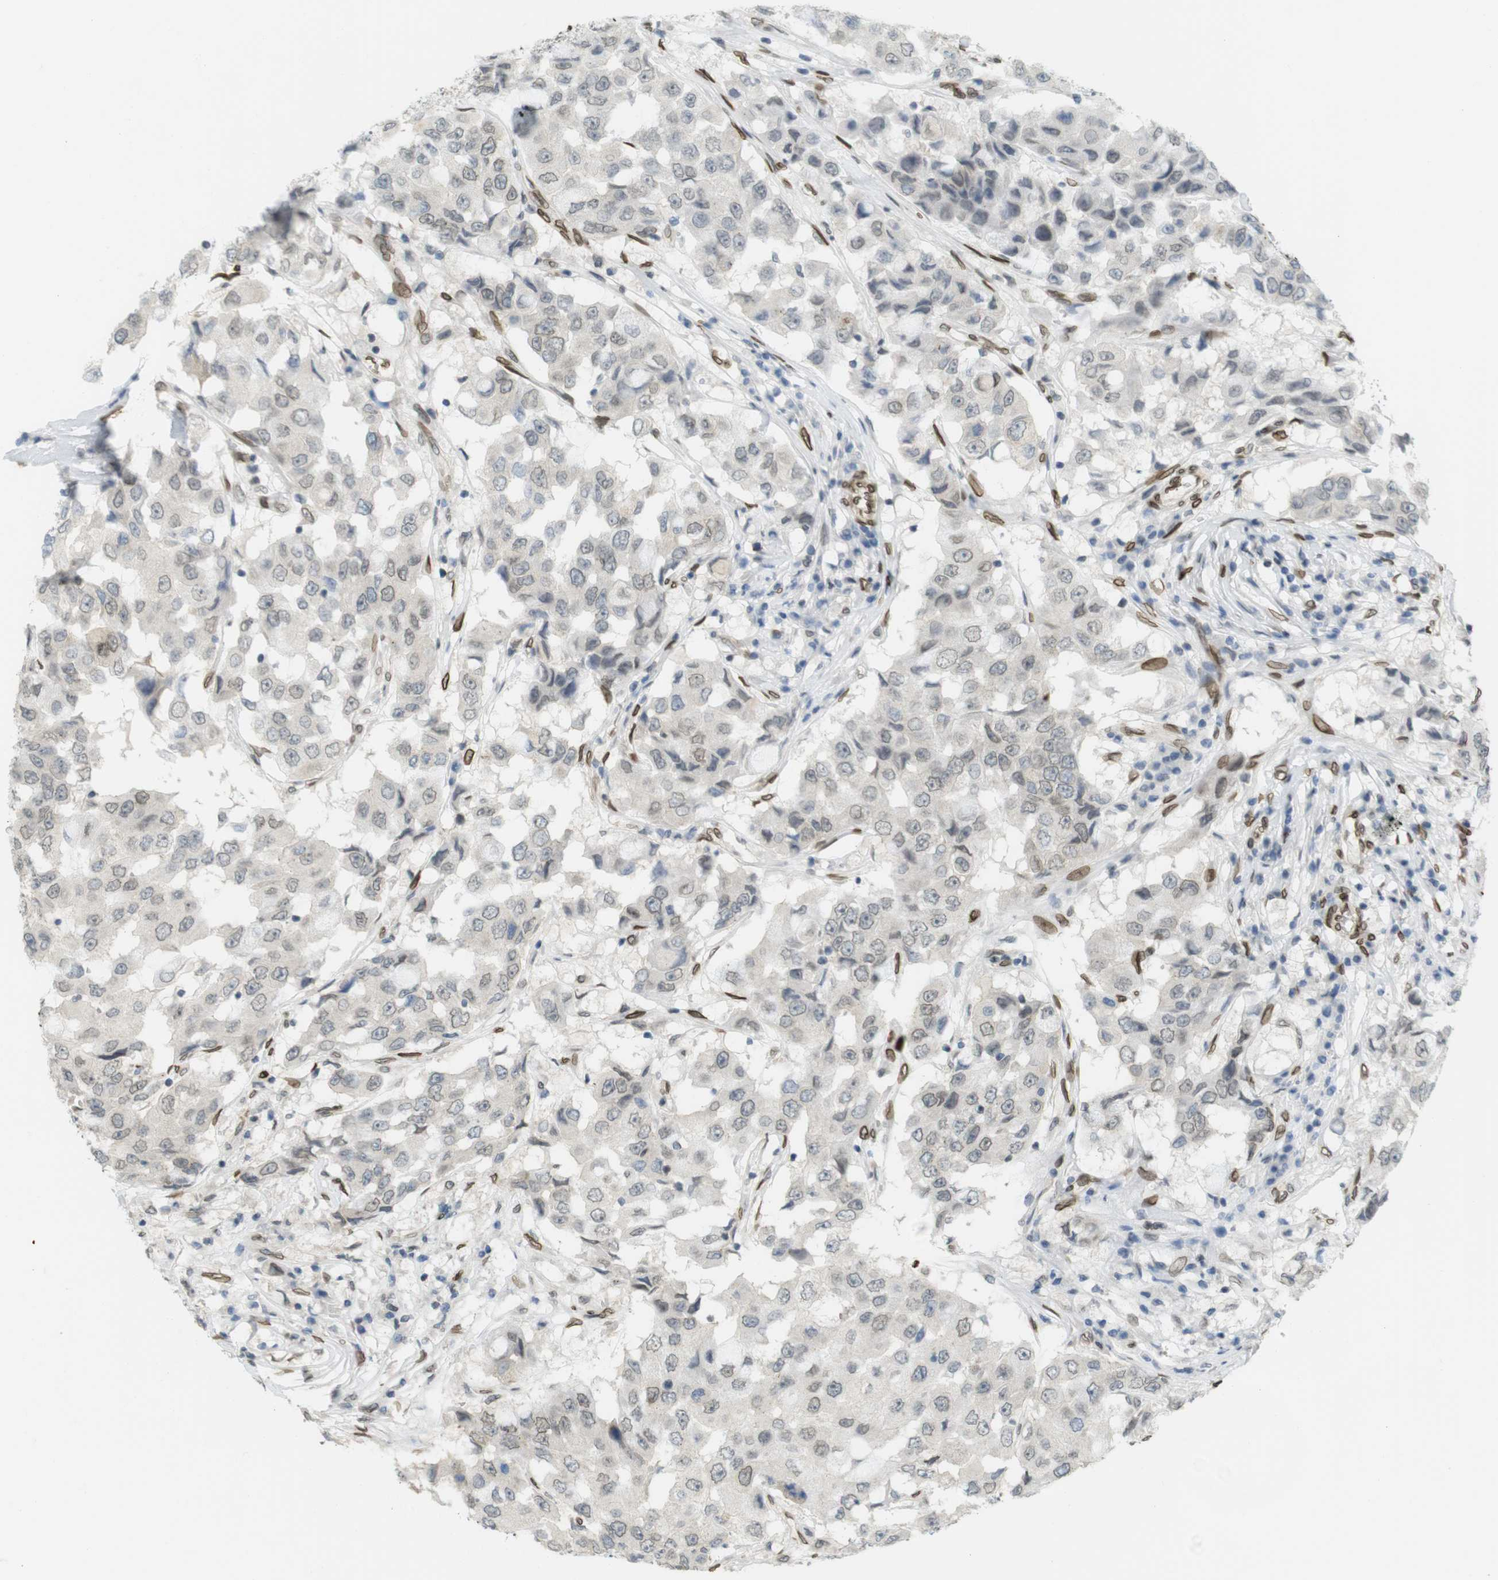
{"staining": {"intensity": "weak", "quantity": "25%-75%", "location": "cytoplasmic/membranous,nuclear"}, "tissue": "breast cancer", "cell_type": "Tumor cells", "image_type": "cancer", "snomed": [{"axis": "morphology", "description": "Duct carcinoma"}, {"axis": "topography", "description": "Breast"}], "caption": "This photomicrograph reveals immunohistochemistry (IHC) staining of human breast cancer, with low weak cytoplasmic/membranous and nuclear expression in about 25%-75% of tumor cells.", "gene": "ARL6IP6", "patient": {"sex": "female", "age": 27}}